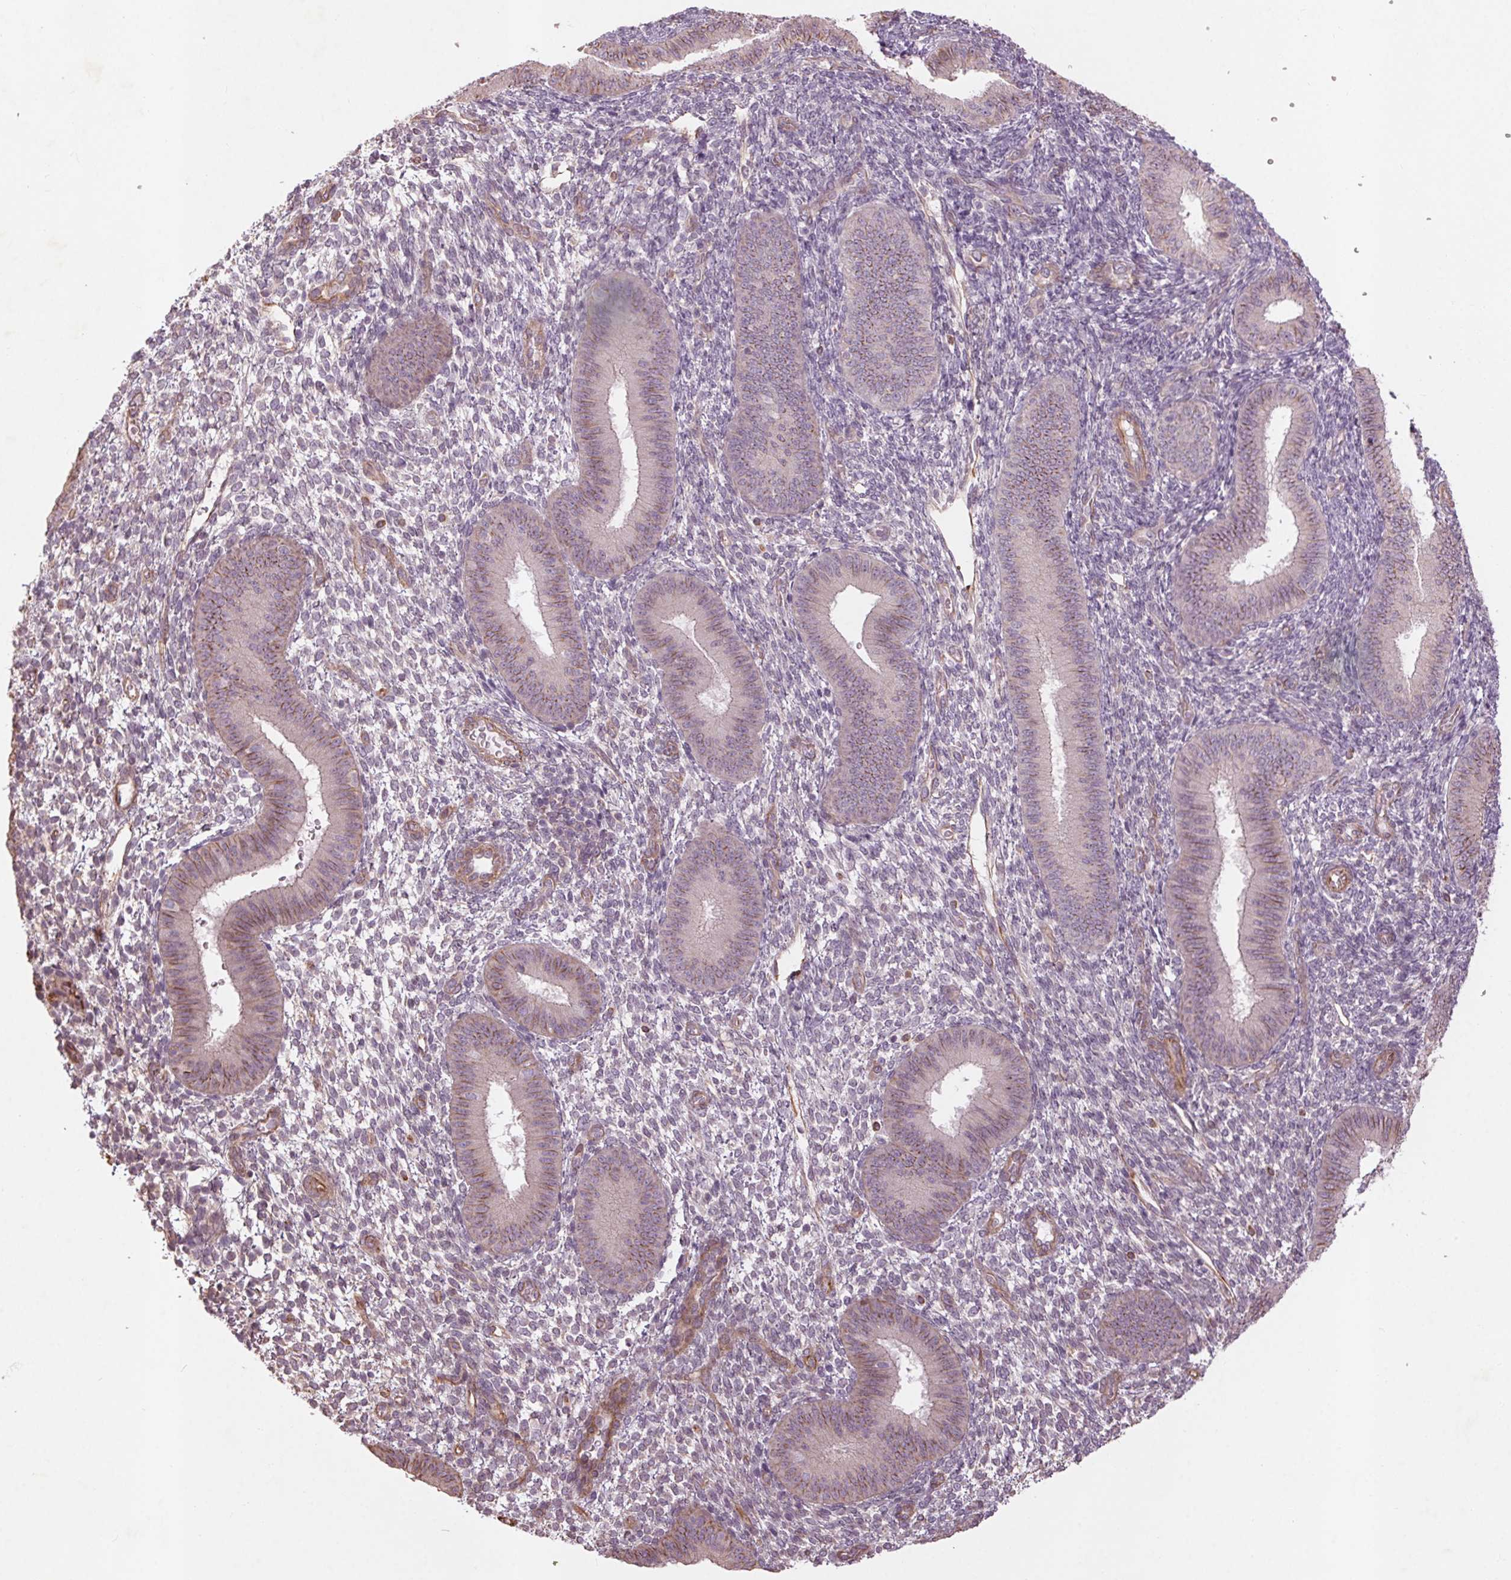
{"staining": {"intensity": "negative", "quantity": "none", "location": "none"}, "tissue": "endometrium", "cell_type": "Cells in endometrial stroma", "image_type": "normal", "snomed": [{"axis": "morphology", "description": "Normal tissue, NOS"}, {"axis": "topography", "description": "Endometrium"}], "caption": "There is no significant positivity in cells in endometrial stroma of endometrium. (Stains: DAB (3,3'-diaminobenzidine) immunohistochemistry with hematoxylin counter stain, Microscopy: brightfield microscopy at high magnification).", "gene": "CCSER1", "patient": {"sex": "female", "age": 39}}